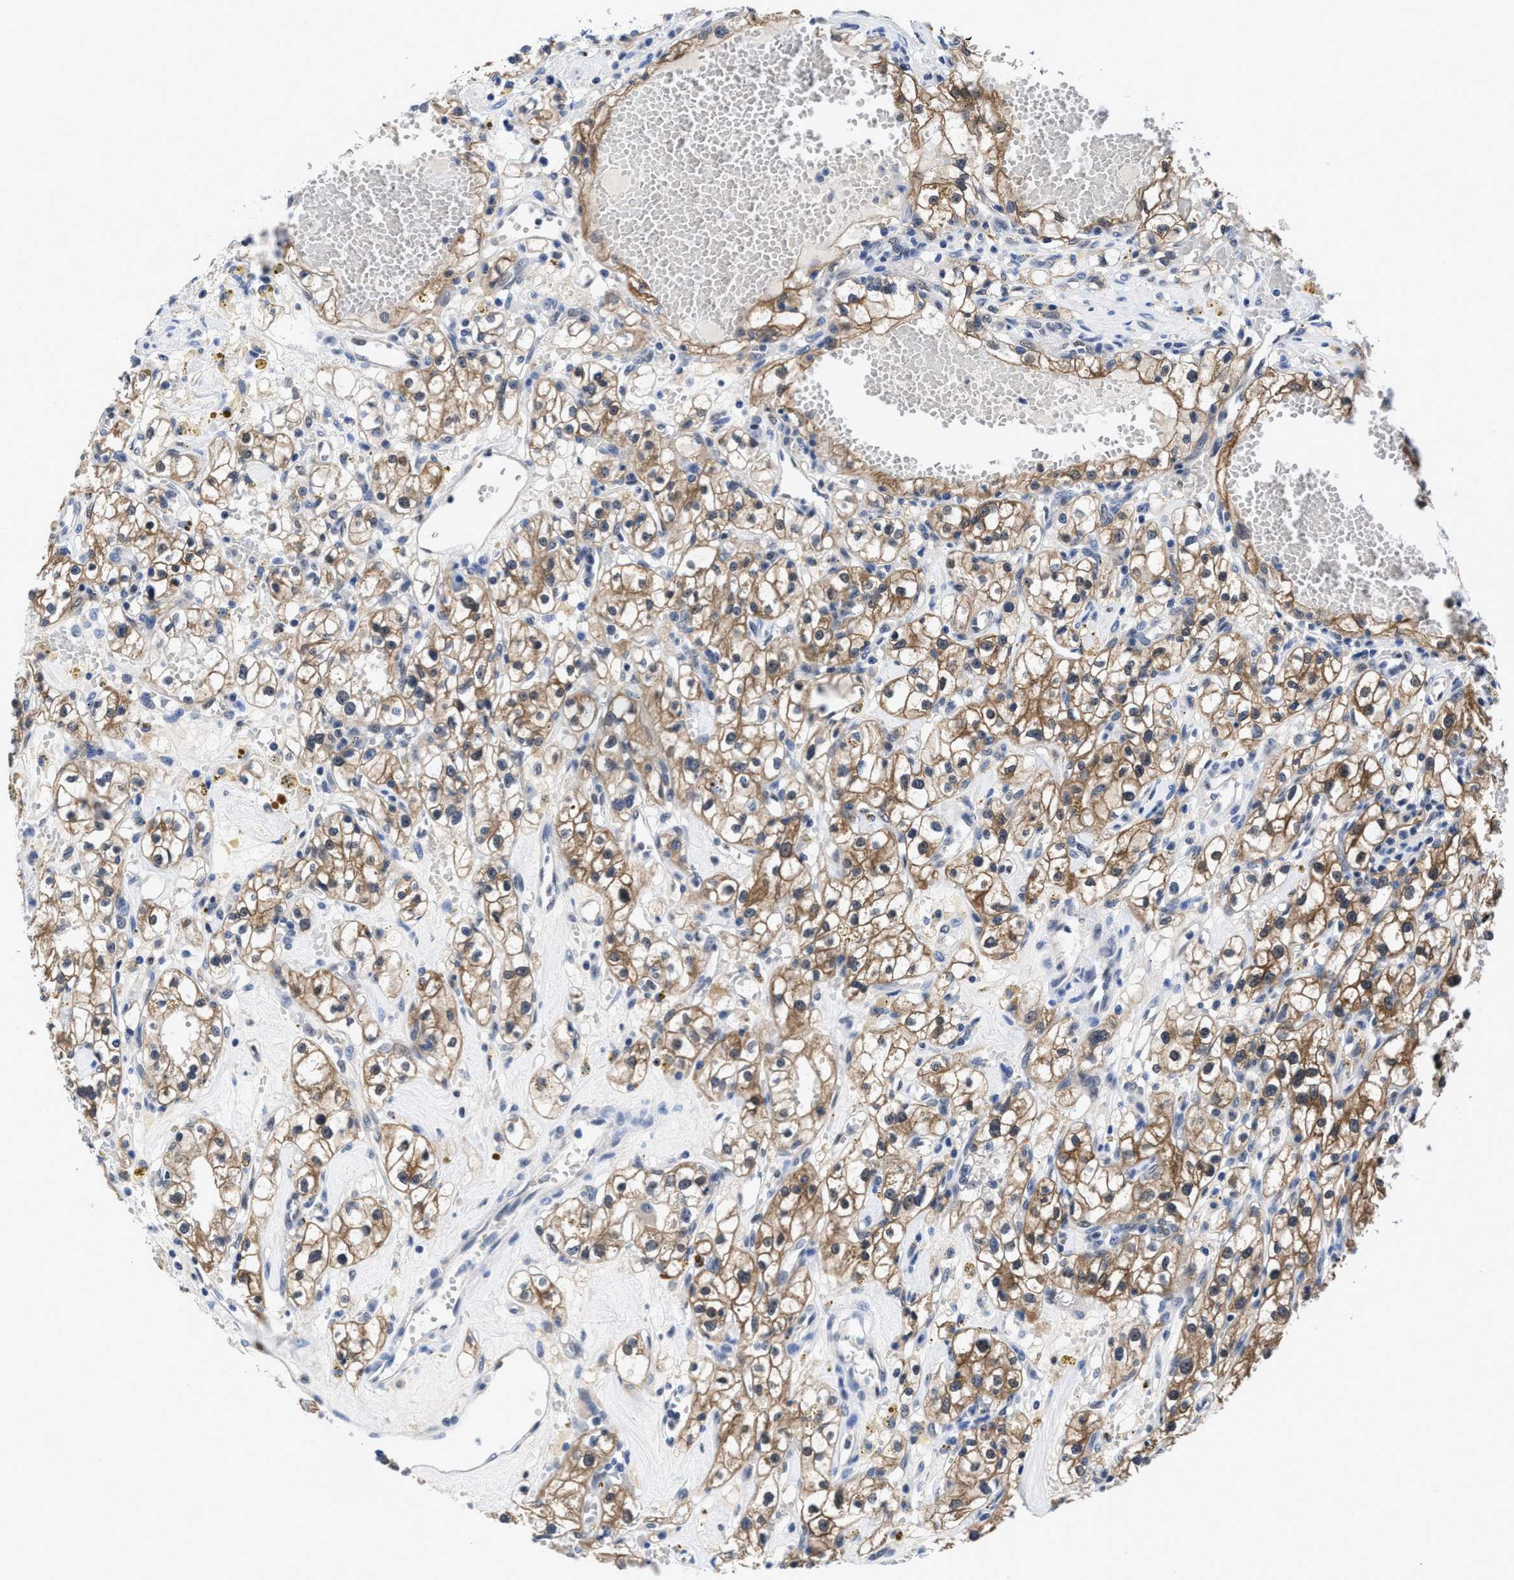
{"staining": {"intensity": "moderate", "quantity": ">75%", "location": "cytoplasmic/membranous"}, "tissue": "renal cancer", "cell_type": "Tumor cells", "image_type": "cancer", "snomed": [{"axis": "morphology", "description": "Adenocarcinoma, NOS"}, {"axis": "topography", "description": "Kidney"}], "caption": "Brown immunohistochemical staining in renal adenocarcinoma exhibits moderate cytoplasmic/membranous positivity in about >75% of tumor cells.", "gene": "ACLY", "patient": {"sex": "male", "age": 56}}